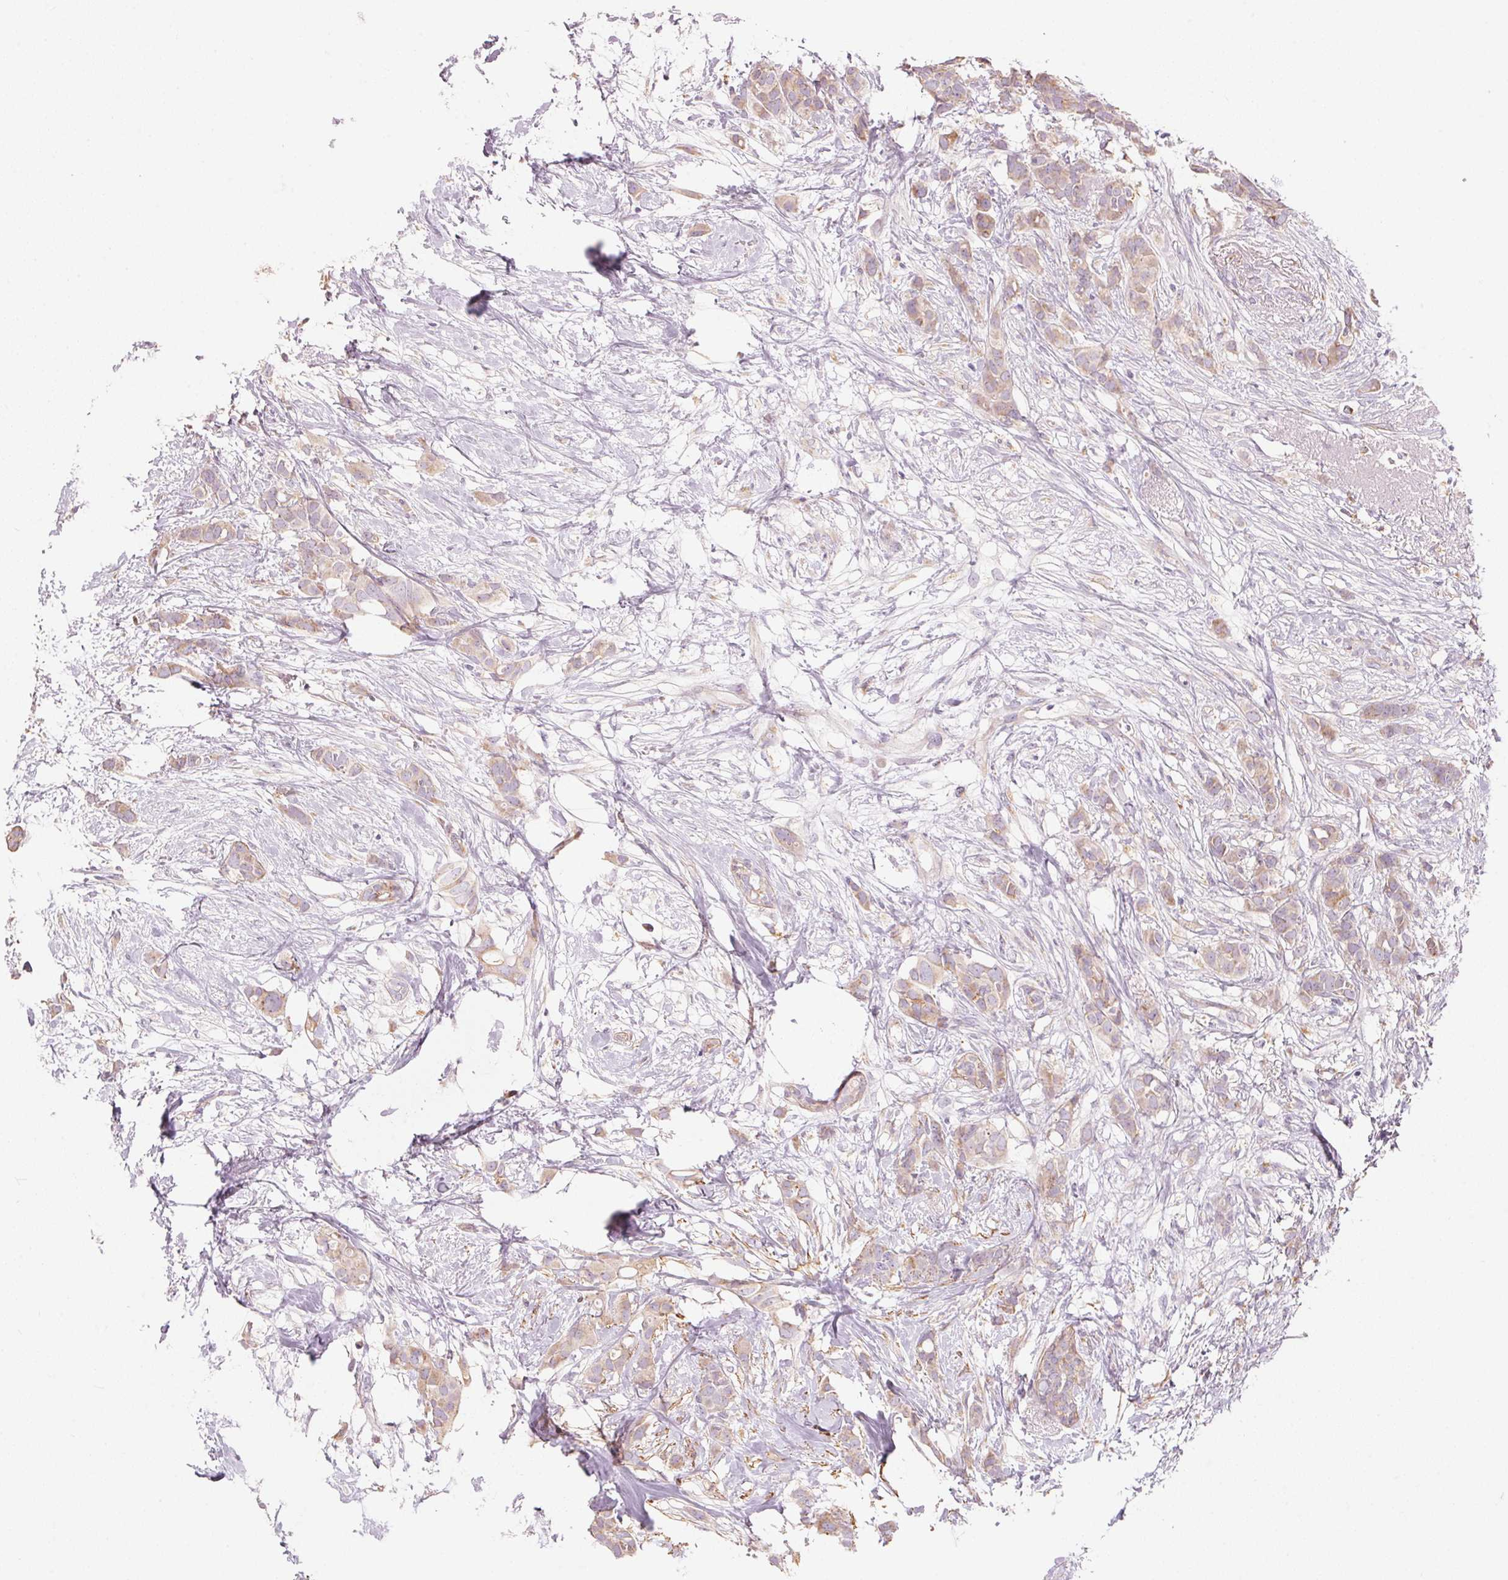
{"staining": {"intensity": "weak", "quantity": "25%-75%", "location": "cytoplasmic/membranous"}, "tissue": "breast cancer", "cell_type": "Tumor cells", "image_type": "cancer", "snomed": [{"axis": "morphology", "description": "Duct carcinoma"}, {"axis": "topography", "description": "Breast"}], "caption": "This photomicrograph shows immunohistochemistry (IHC) staining of human breast cancer (intraductal carcinoma), with low weak cytoplasmic/membranous positivity in about 25%-75% of tumor cells.", "gene": "DRAM2", "patient": {"sex": "female", "age": 62}}